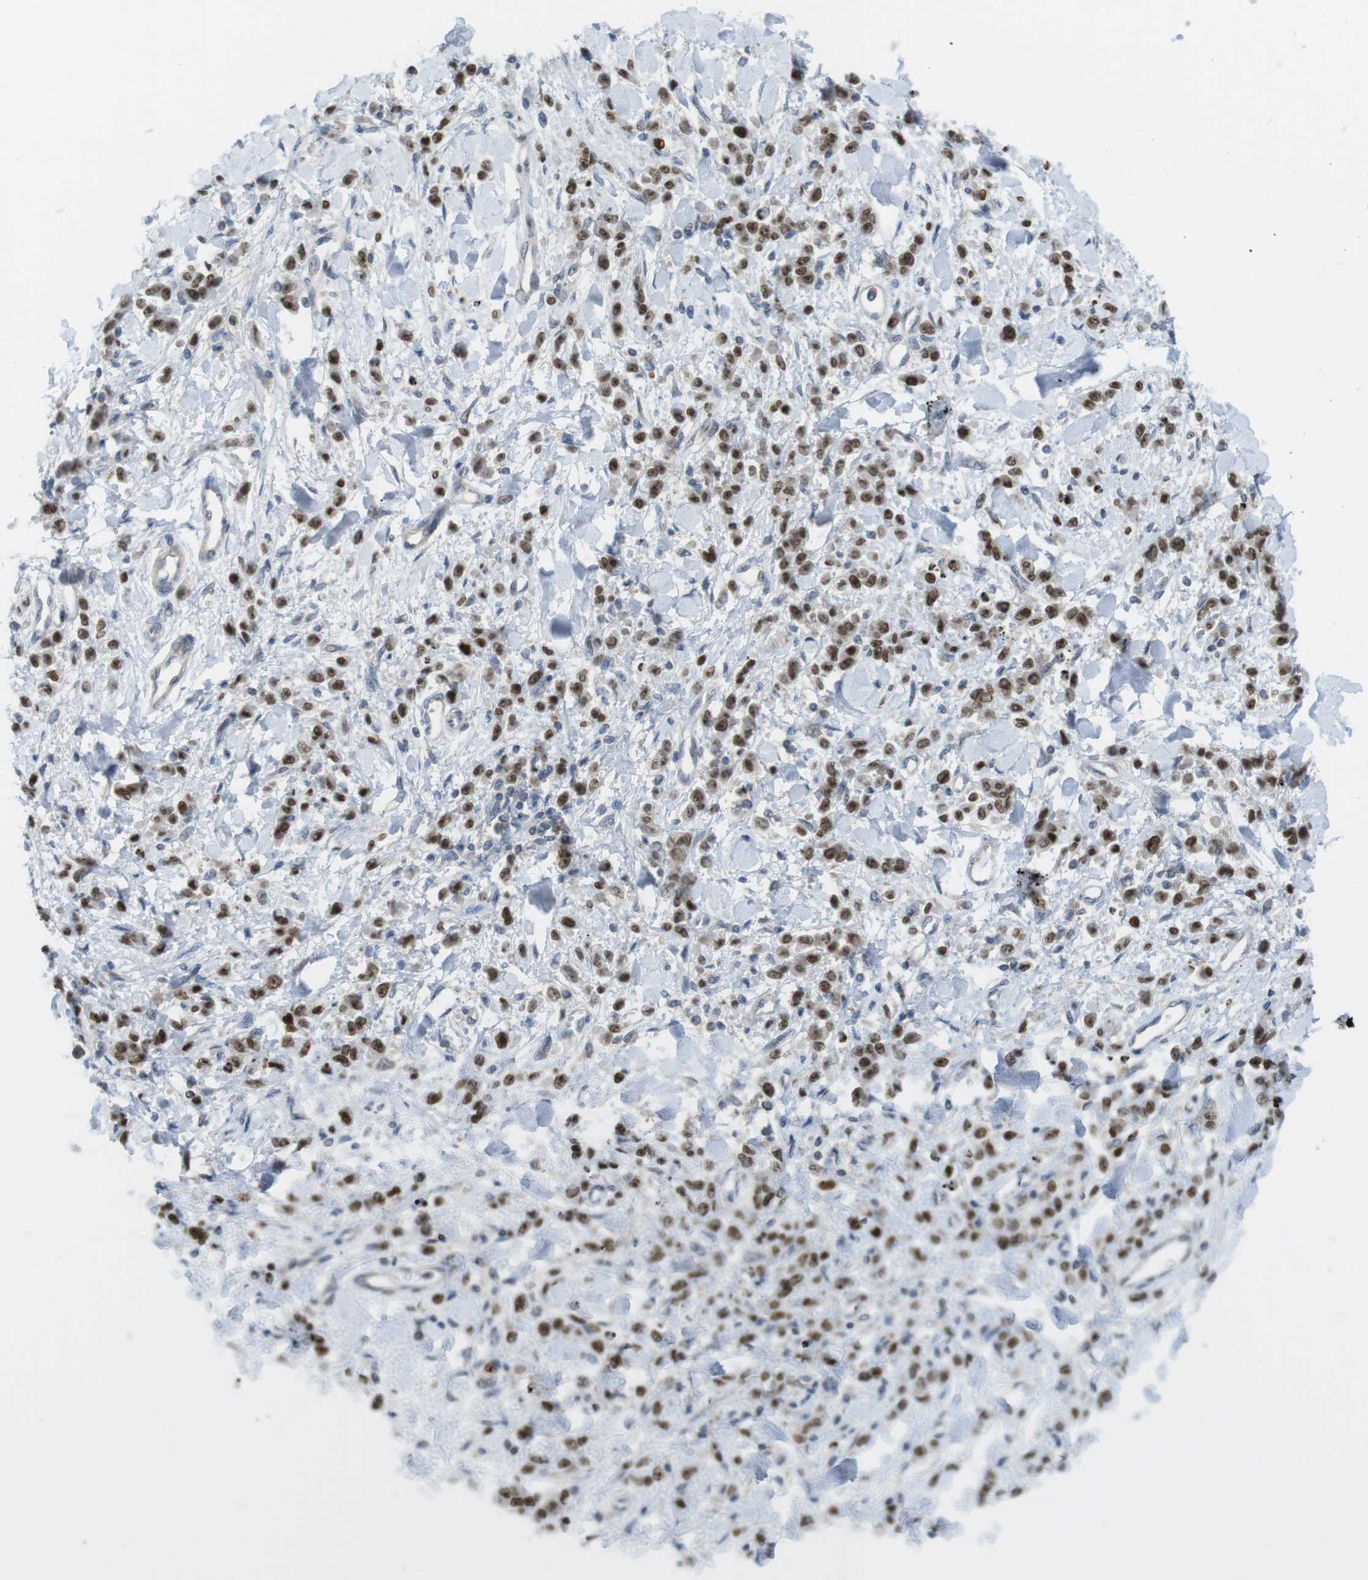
{"staining": {"intensity": "moderate", "quantity": ">75%", "location": "nuclear"}, "tissue": "stomach cancer", "cell_type": "Tumor cells", "image_type": "cancer", "snomed": [{"axis": "morphology", "description": "Normal tissue, NOS"}, {"axis": "morphology", "description": "Adenocarcinoma, NOS"}, {"axis": "topography", "description": "Stomach"}], "caption": "About >75% of tumor cells in human stomach cancer exhibit moderate nuclear protein staining as visualized by brown immunohistochemical staining.", "gene": "RCC1", "patient": {"sex": "male", "age": 82}}